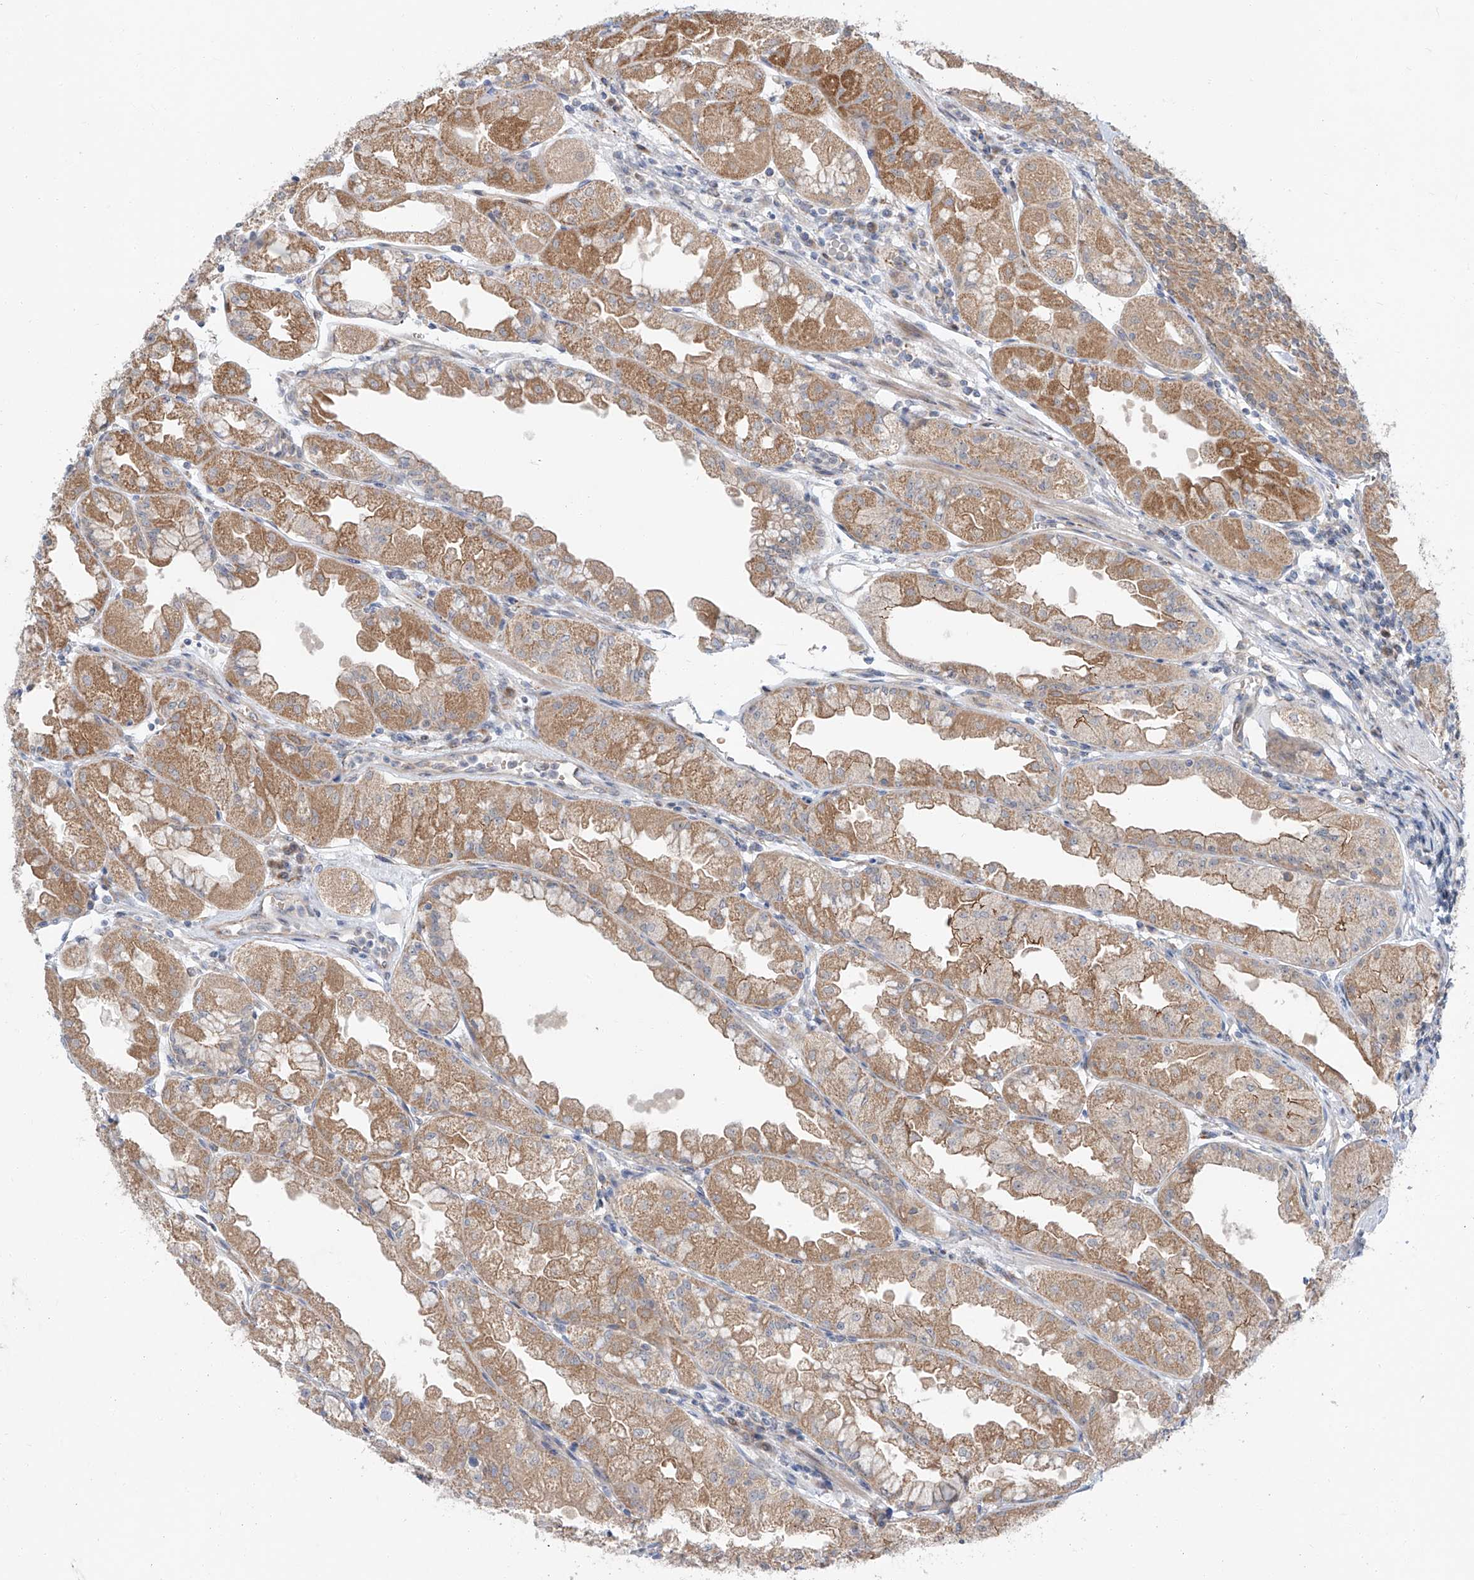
{"staining": {"intensity": "moderate", "quantity": ">75%", "location": "cytoplasmic/membranous"}, "tissue": "stomach", "cell_type": "Glandular cells", "image_type": "normal", "snomed": [{"axis": "morphology", "description": "Normal tissue, NOS"}, {"axis": "topography", "description": "Stomach, upper"}], "caption": "DAB (3,3'-diaminobenzidine) immunohistochemical staining of unremarkable human stomach reveals moderate cytoplasmic/membranous protein positivity in approximately >75% of glandular cells.", "gene": "CLDND1", "patient": {"sex": "male", "age": 47}}